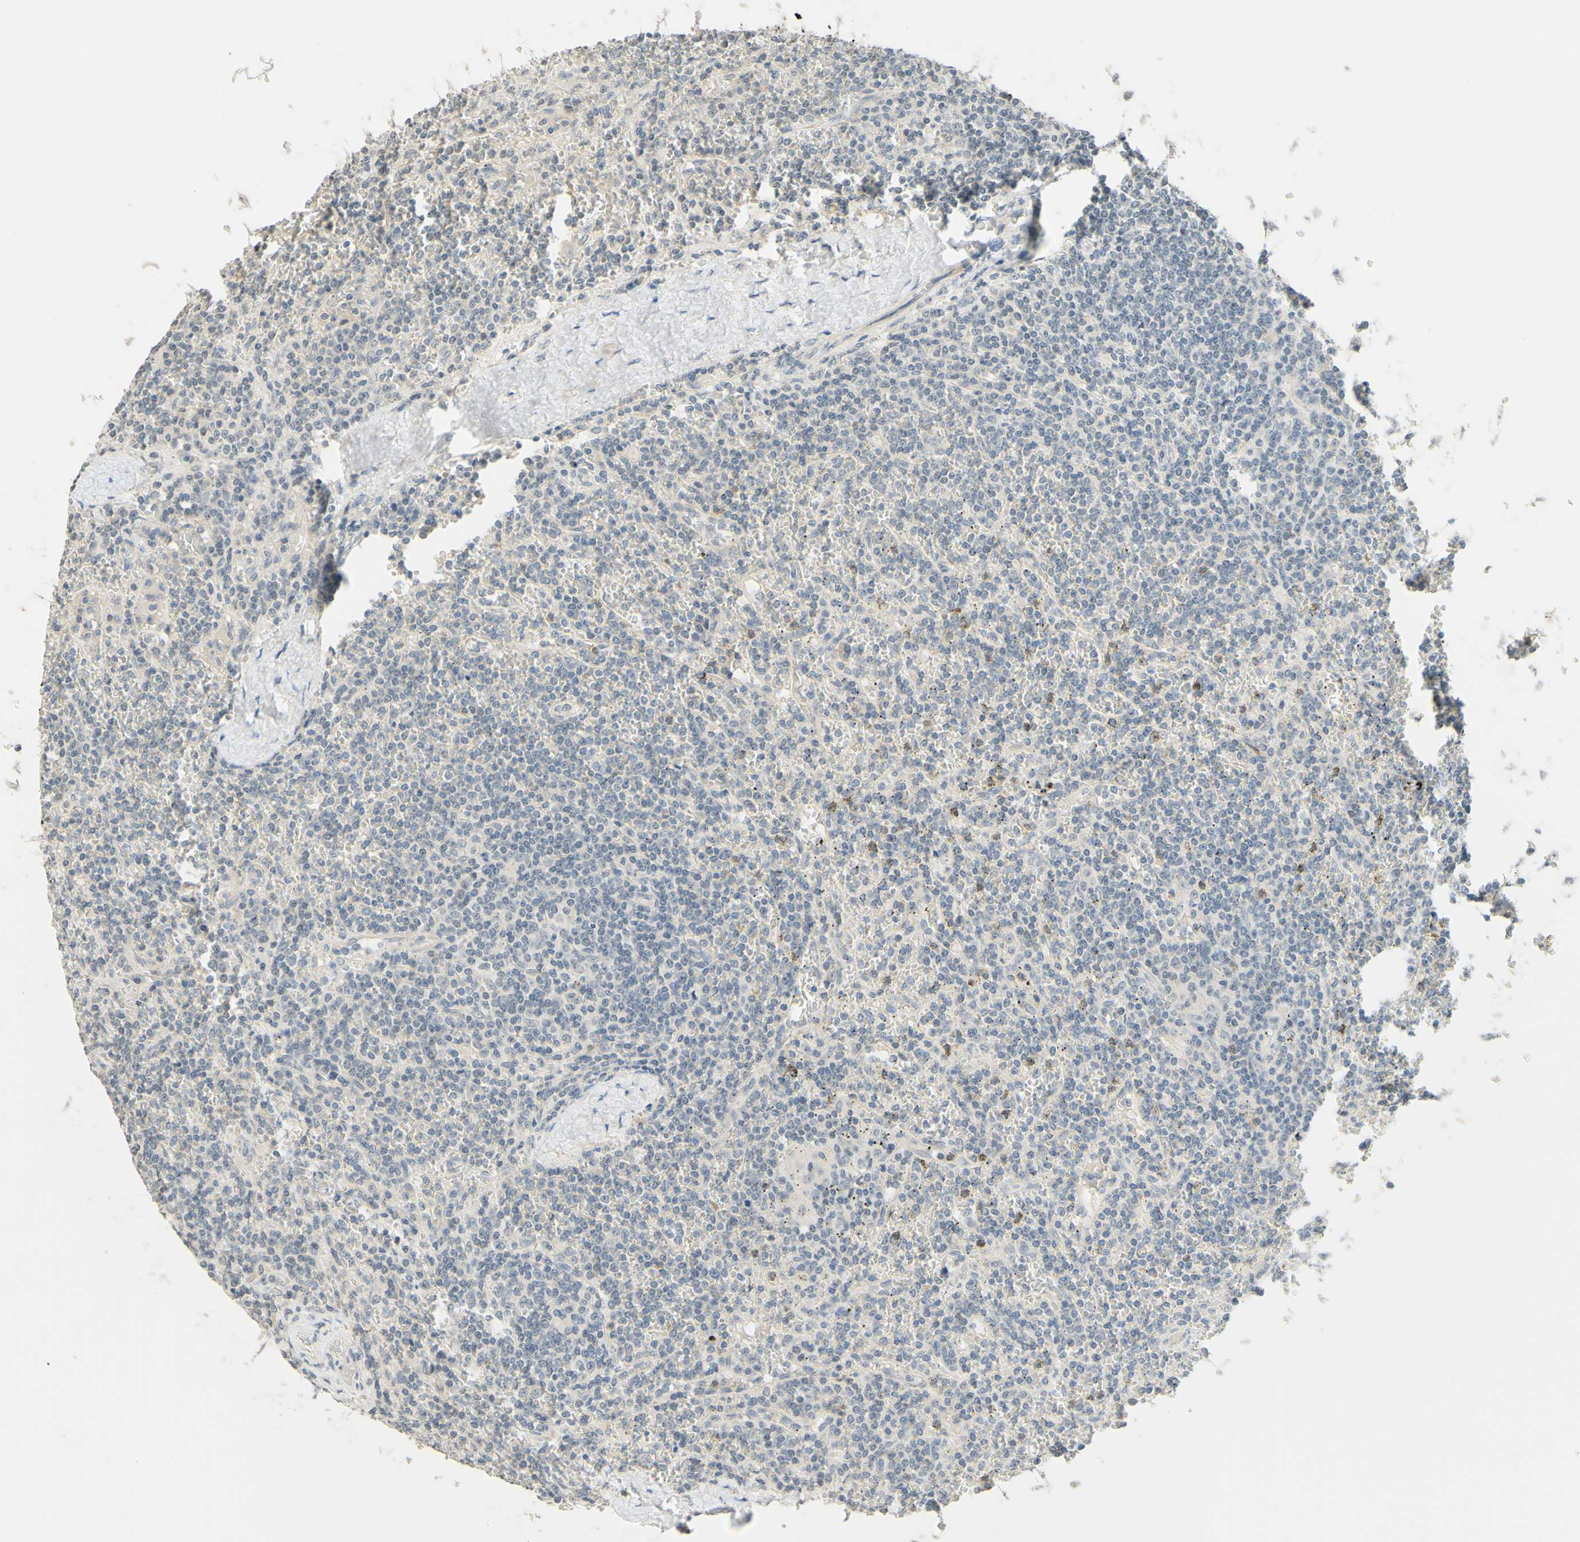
{"staining": {"intensity": "weak", "quantity": "<25%", "location": "cytoplasmic/membranous"}, "tissue": "lymphoma", "cell_type": "Tumor cells", "image_type": "cancer", "snomed": [{"axis": "morphology", "description": "Malignant lymphoma, non-Hodgkin's type, Low grade"}, {"axis": "topography", "description": "Spleen"}], "caption": "Immunohistochemical staining of human low-grade malignant lymphoma, non-Hodgkin's type shows no significant expression in tumor cells.", "gene": "MAG", "patient": {"sex": "female", "age": 19}}